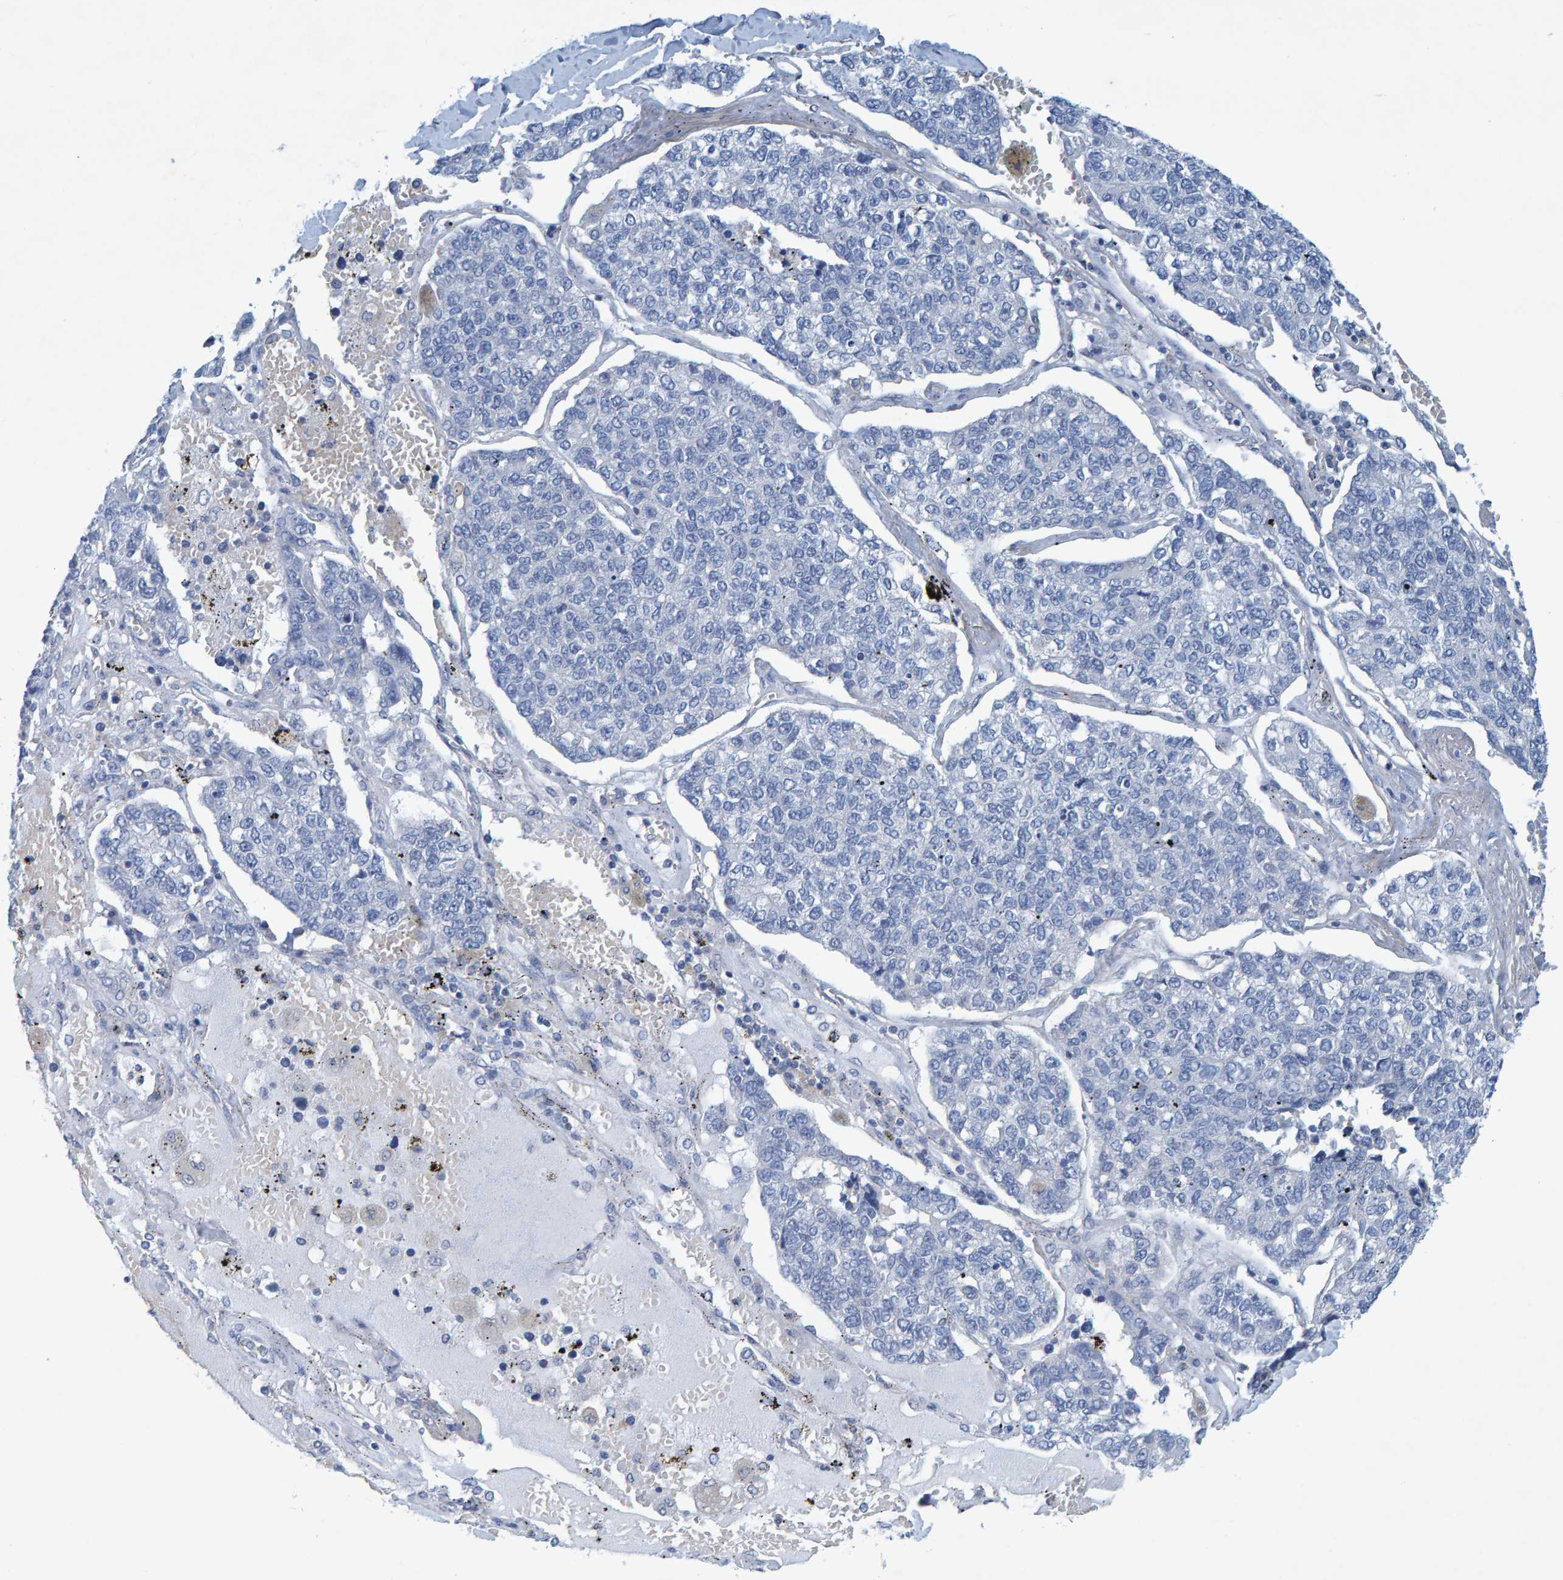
{"staining": {"intensity": "negative", "quantity": "none", "location": "none"}, "tissue": "lung cancer", "cell_type": "Tumor cells", "image_type": "cancer", "snomed": [{"axis": "morphology", "description": "Adenocarcinoma, NOS"}, {"axis": "topography", "description": "Lung"}], "caption": "High magnification brightfield microscopy of lung cancer (adenocarcinoma) stained with DAB (brown) and counterstained with hematoxylin (blue): tumor cells show no significant positivity.", "gene": "ALAD", "patient": {"sex": "male", "age": 49}}